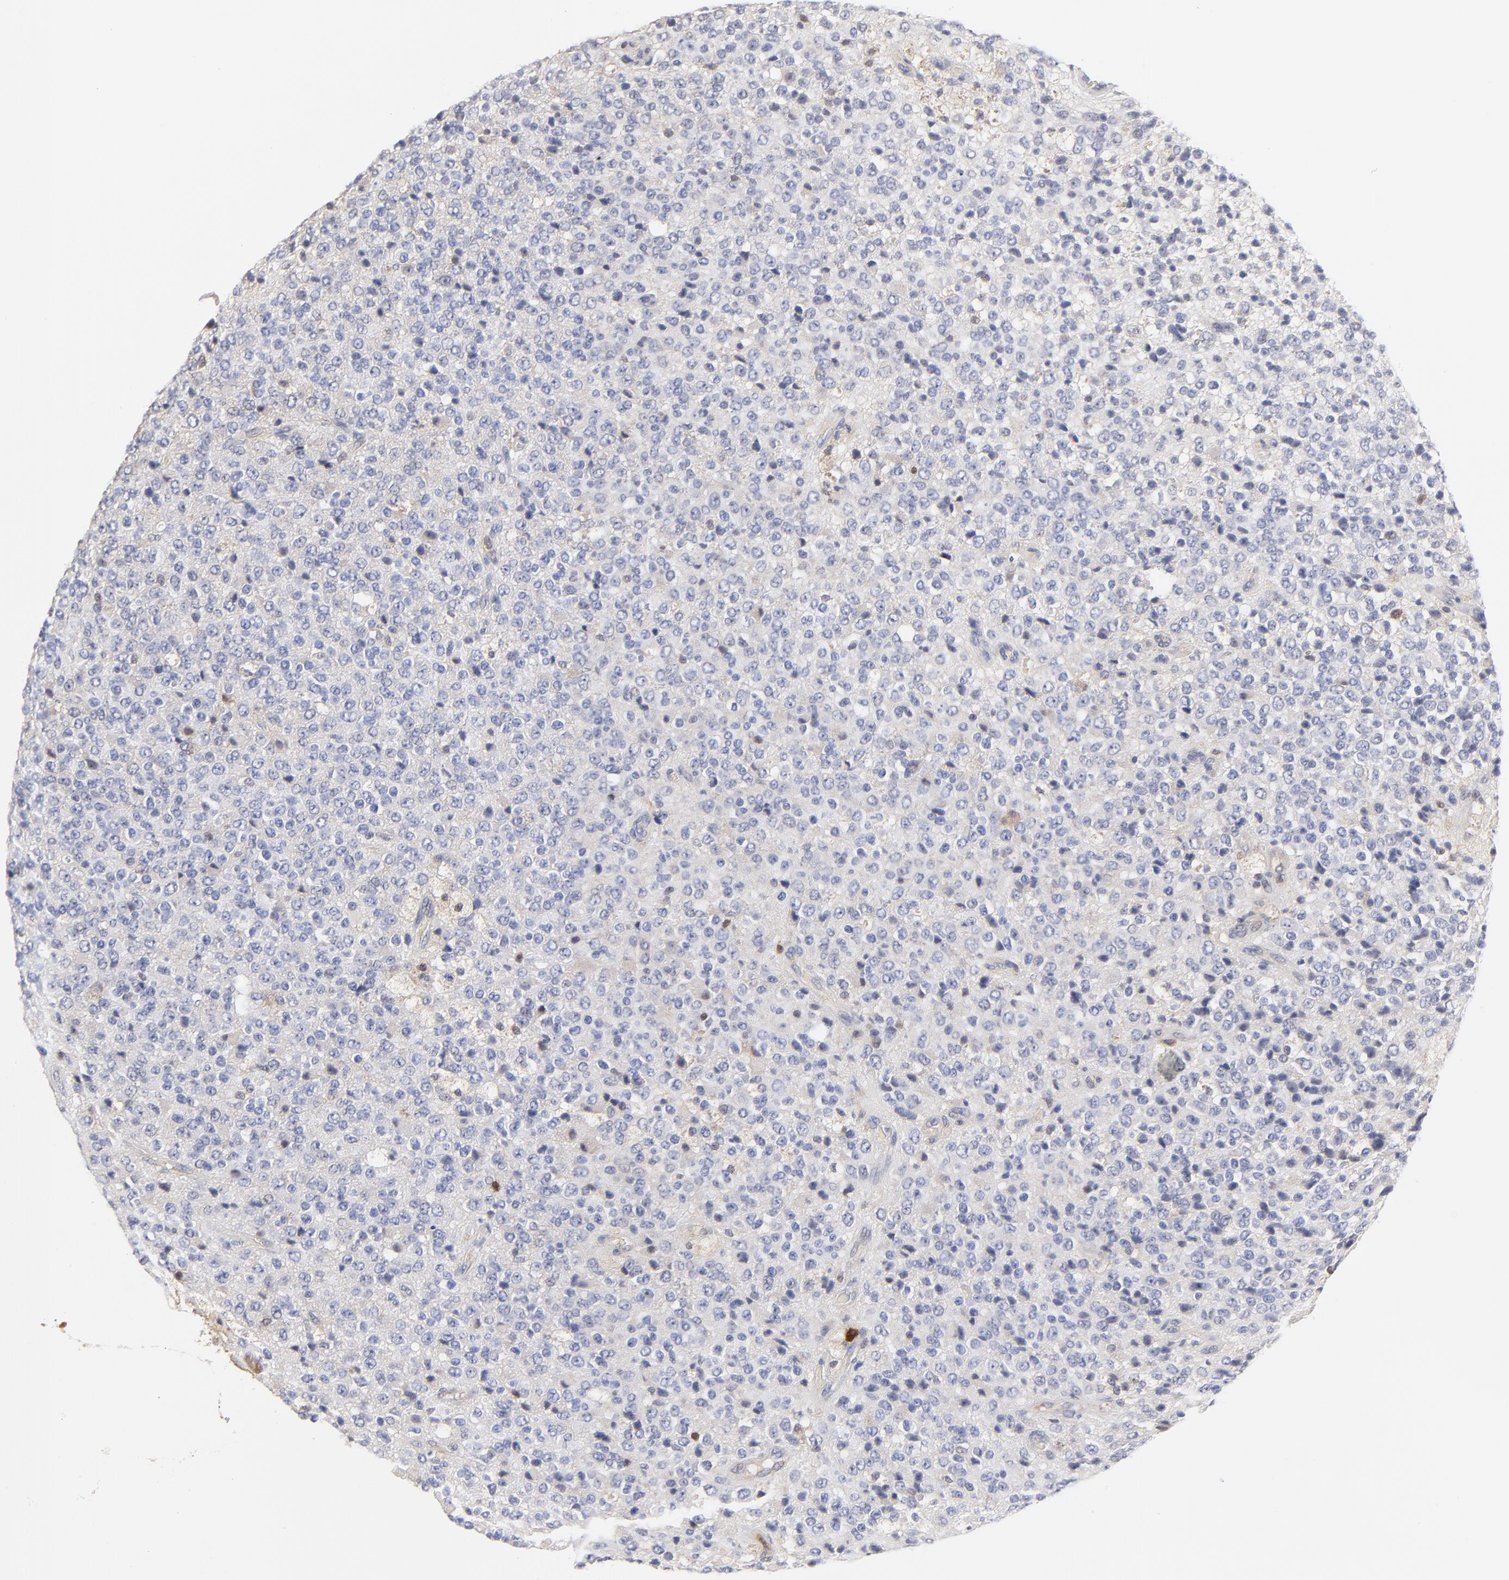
{"staining": {"intensity": "negative", "quantity": "none", "location": "none"}, "tissue": "glioma", "cell_type": "Tumor cells", "image_type": "cancer", "snomed": [{"axis": "morphology", "description": "Glioma, malignant, High grade"}, {"axis": "topography", "description": "pancreas cauda"}], "caption": "An immunohistochemistry (IHC) histopathology image of glioma is shown. There is no staining in tumor cells of glioma.", "gene": "CASP3", "patient": {"sex": "male", "age": 60}}